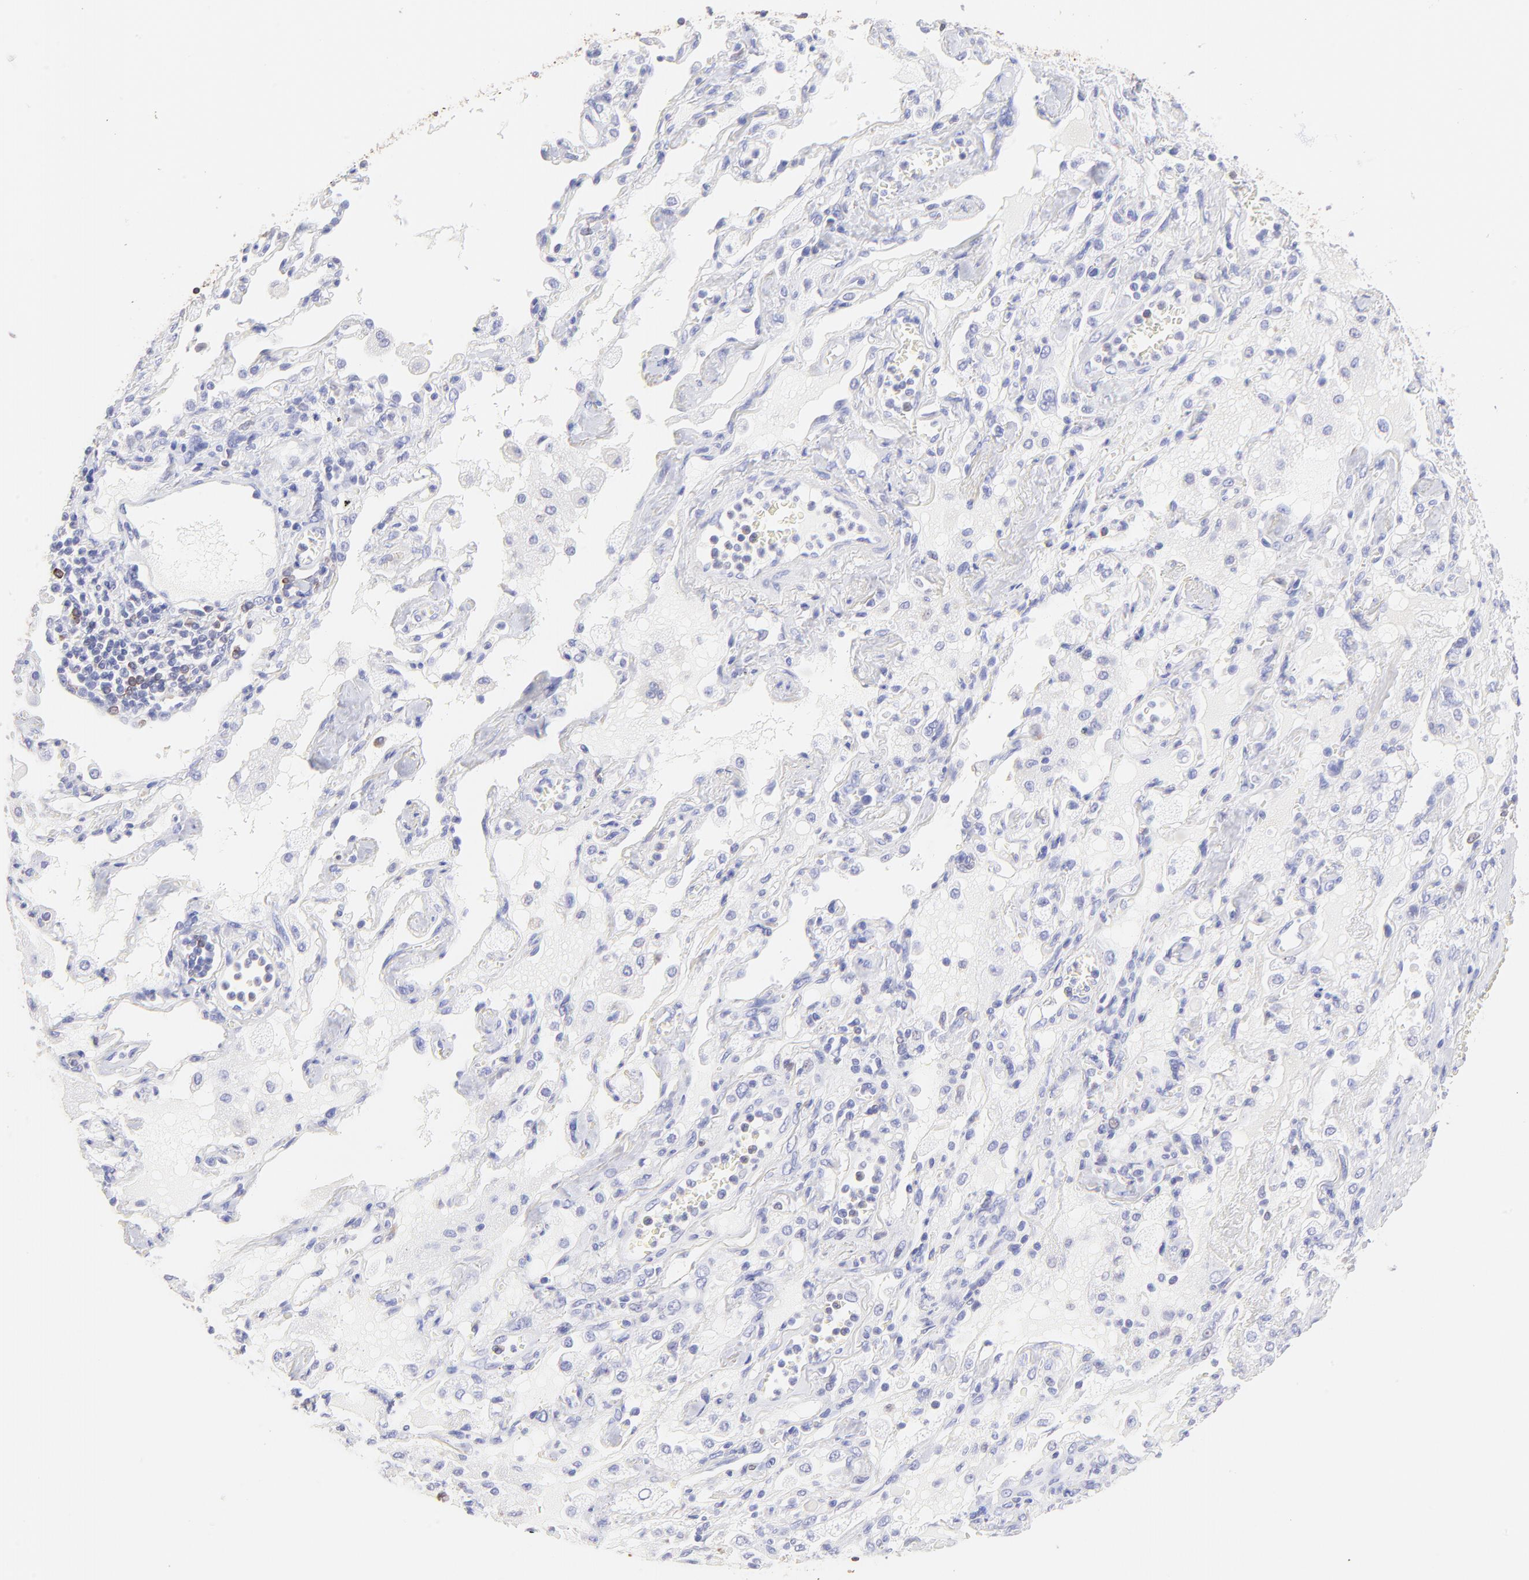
{"staining": {"intensity": "negative", "quantity": "none", "location": "none"}, "tissue": "lung cancer", "cell_type": "Tumor cells", "image_type": "cancer", "snomed": [{"axis": "morphology", "description": "Squamous cell carcinoma, NOS"}, {"axis": "topography", "description": "Lung"}], "caption": "An immunohistochemistry (IHC) photomicrograph of lung cancer is shown. There is no staining in tumor cells of lung cancer. (IHC, brightfield microscopy, high magnification).", "gene": "IRAG2", "patient": {"sex": "female", "age": 76}}